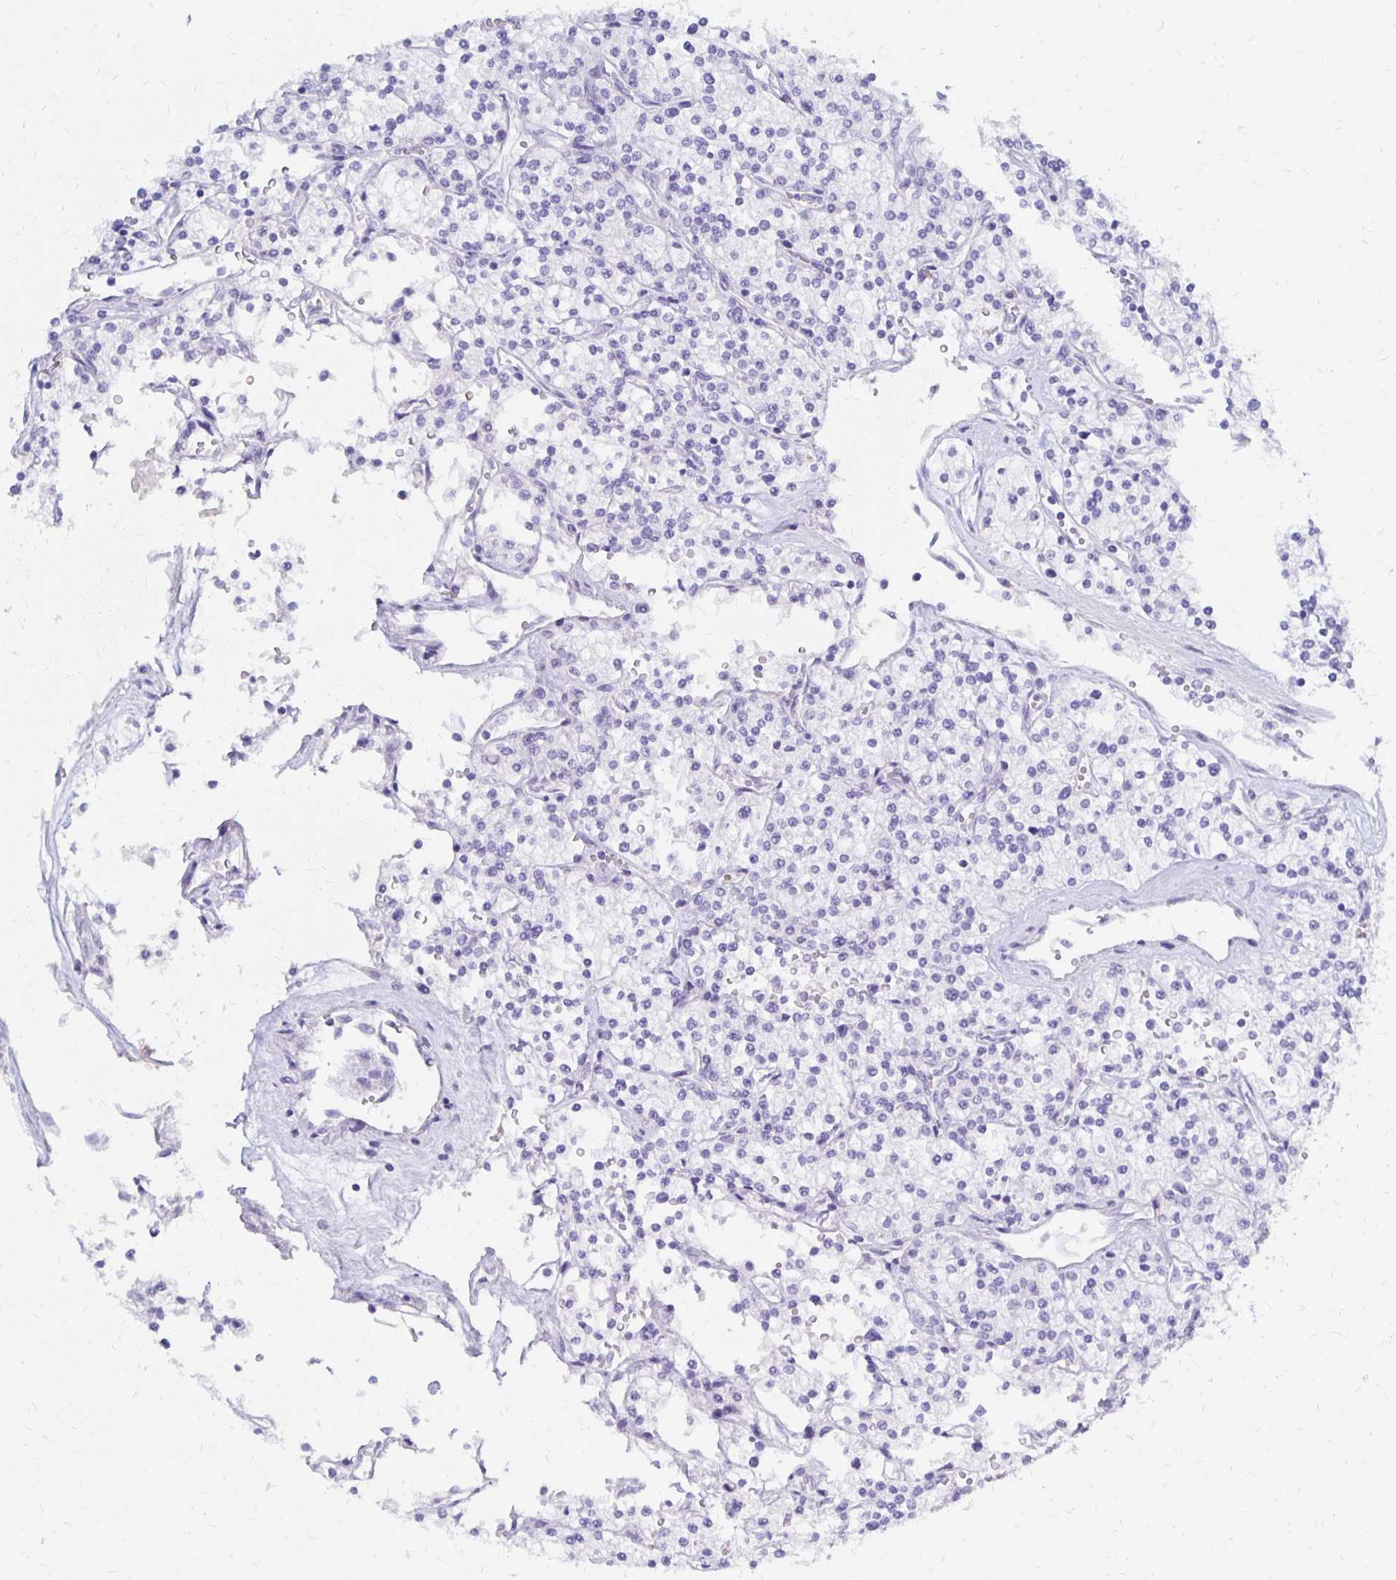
{"staining": {"intensity": "negative", "quantity": "none", "location": "none"}, "tissue": "renal cancer", "cell_type": "Tumor cells", "image_type": "cancer", "snomed": [{"axis": "morphology", "description": "Adenocarcinoma, NOS"}, {"axis": "topography", "description": "Kidney"}], "caption": "A photomicrograph of renal adenocarcinoma stained for a protein reveals no brown staining in tumor cells.", "gene": "FNTB", "patient": {"sex": "male", "age": 80}}